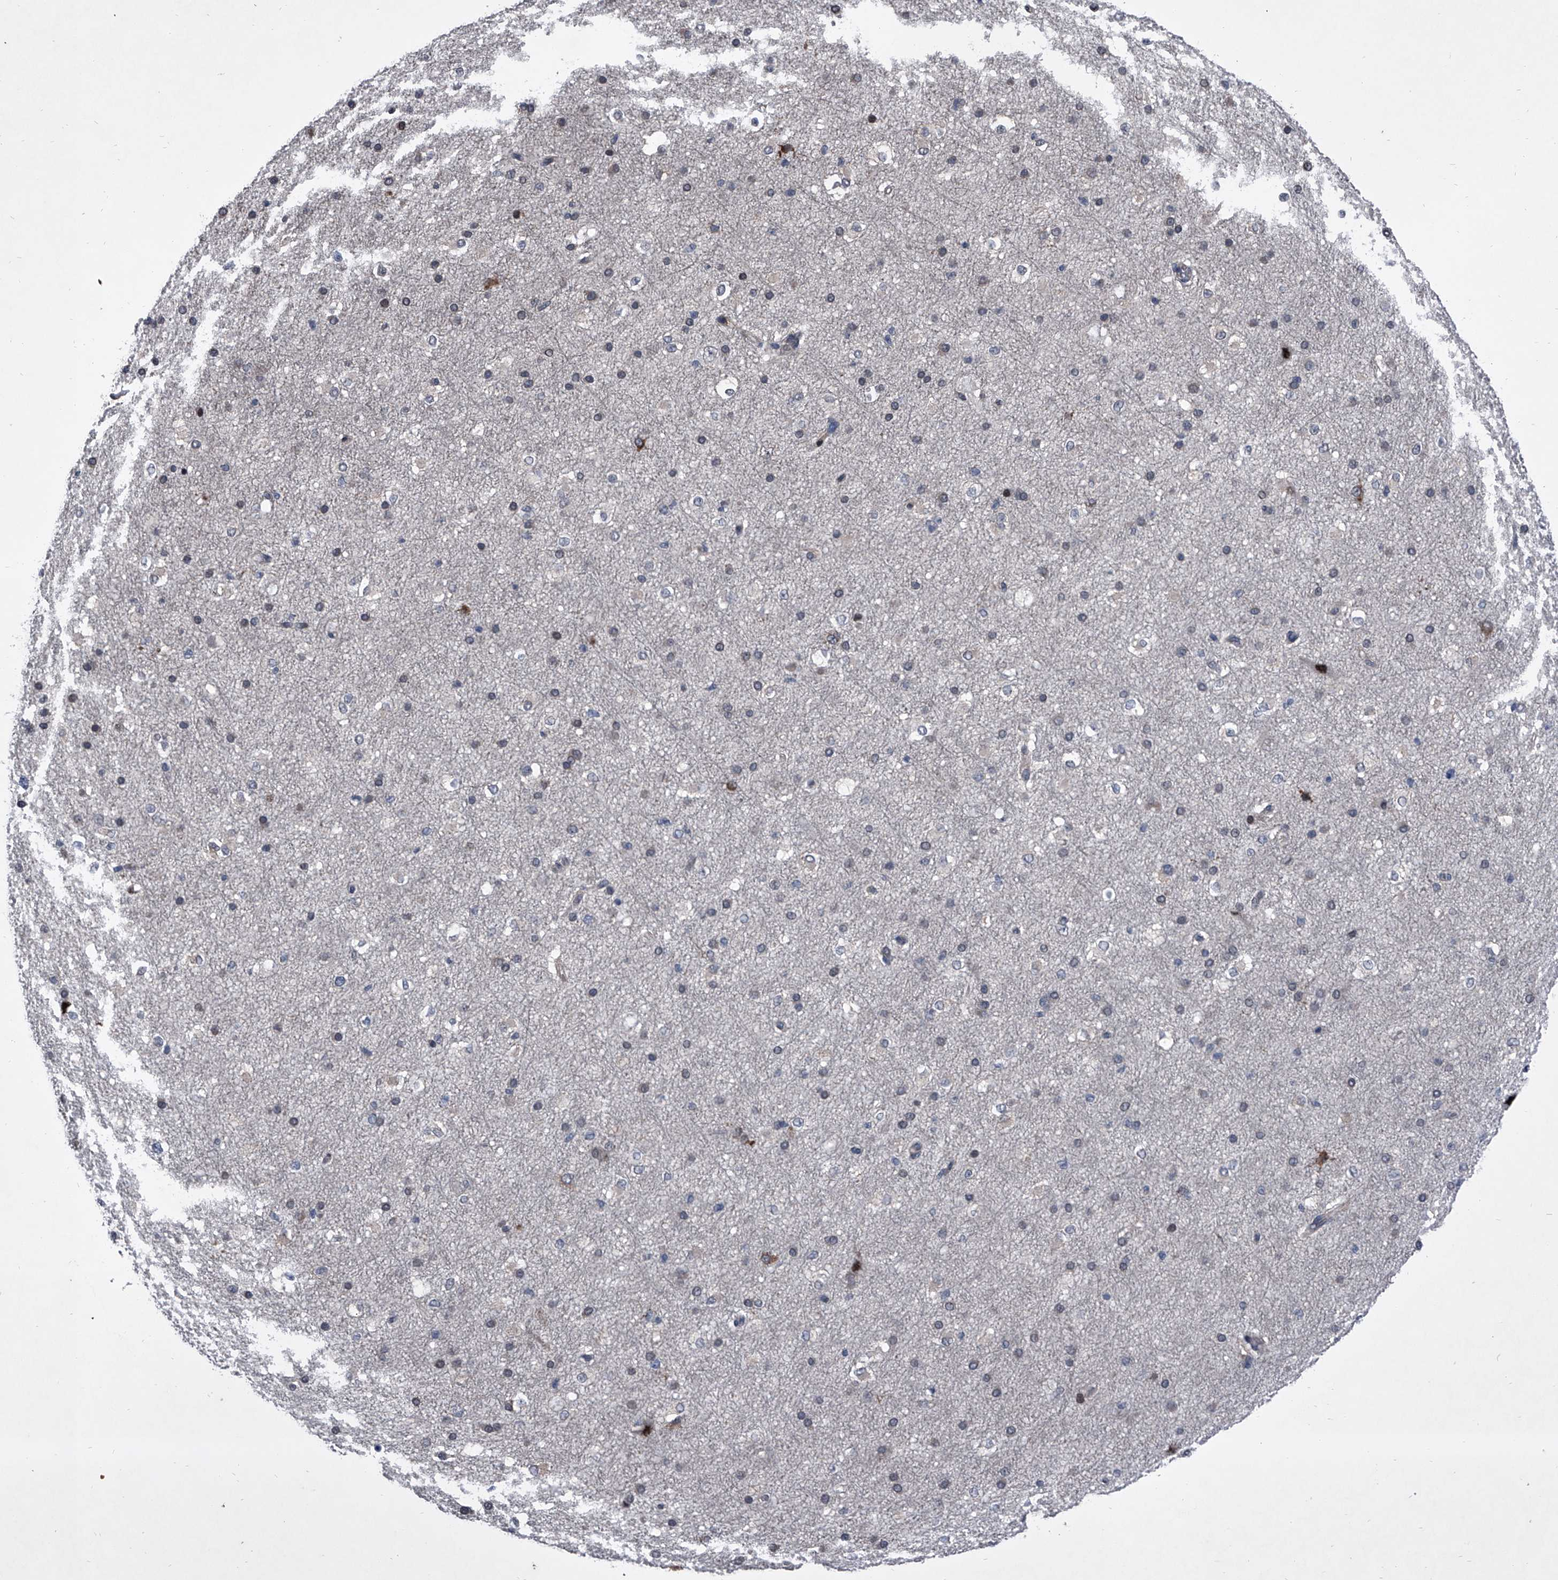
{"staining": {"intensity": "moderate", "quantity": "25%-75%", "location": "nuclear"}, "tissue": "cerebral cortex", "cell_type": "Endothelial cells", "image_type": "normal", "snomed": [{"axis": "morphology", "description": "Normal tissue, NOS"}, {"axis": "morphology", "description": "Developmental malformation"}, {"axis": "topography", "description": "Cerebral cortex"}], "caption": "Approximately 25%-75% of endothelial cells in benign human cerebral cortex exhibit moderate nuclear protein positivity as visualized by brown immunohistochemical staining.", "gene": "ELK4", "patient": {"sex": "female", "age": 30}}